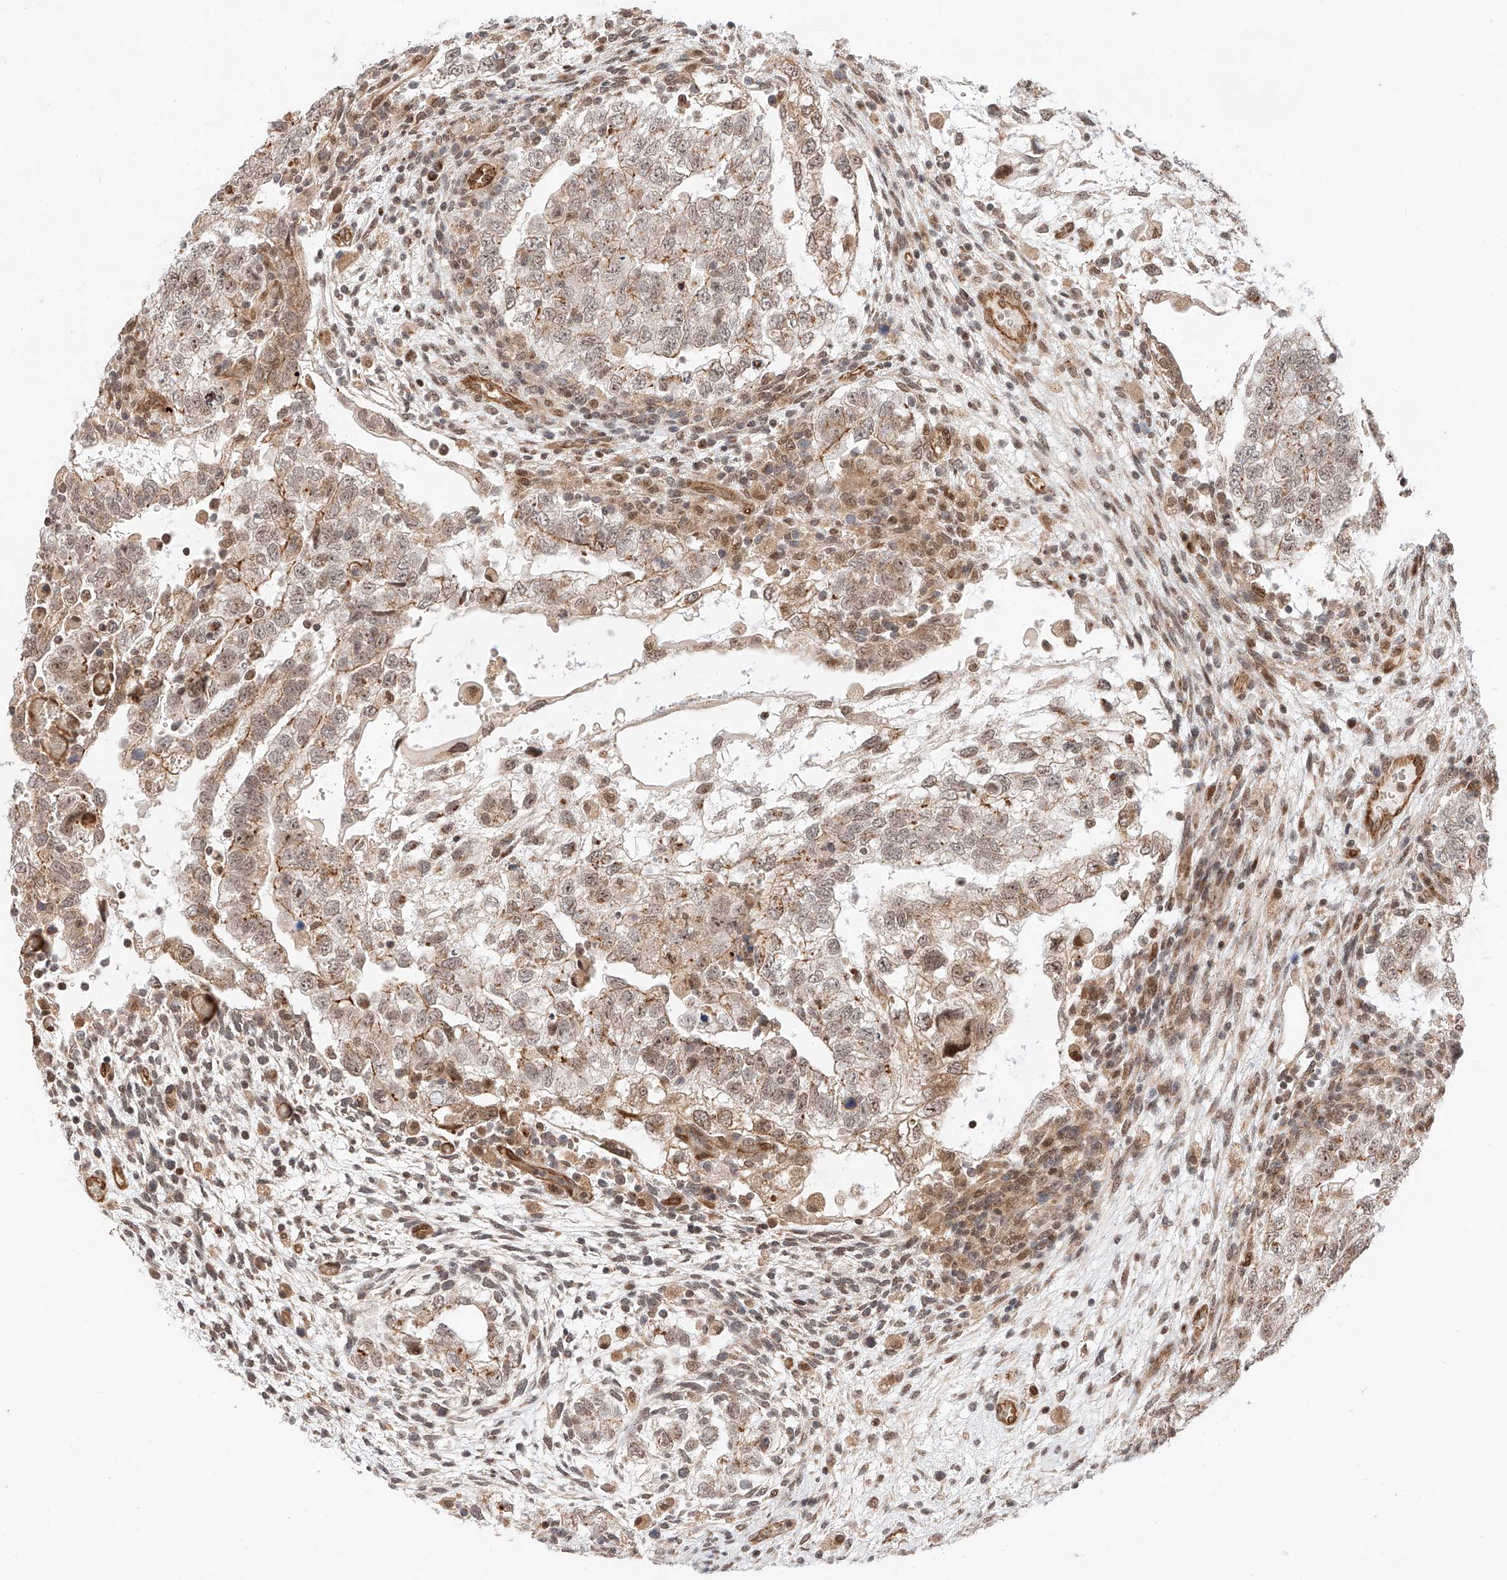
{"staining": {"intensity": "moderate", "quantity": "25%-75%", "location": "cytoplasmic/membranous"}, "tissue": "testis cancer", "cell_type": "Tumor cells", "image_type": "cancer", "snomed": [{"axis": "morphology", "description": "Carcinoma, Embryonal, NOS"}, {"axis": "topography", "description": "Testis"}], "caption": "There is medium levels of moderate cytoplasmic/membranous staining in tumor cells of embryonal carcinoma (testis), as demonstrated by immunohistochemical staining (brown color).", "gene": "THTPA", "patient": {"sex": "male", "age": 37}}